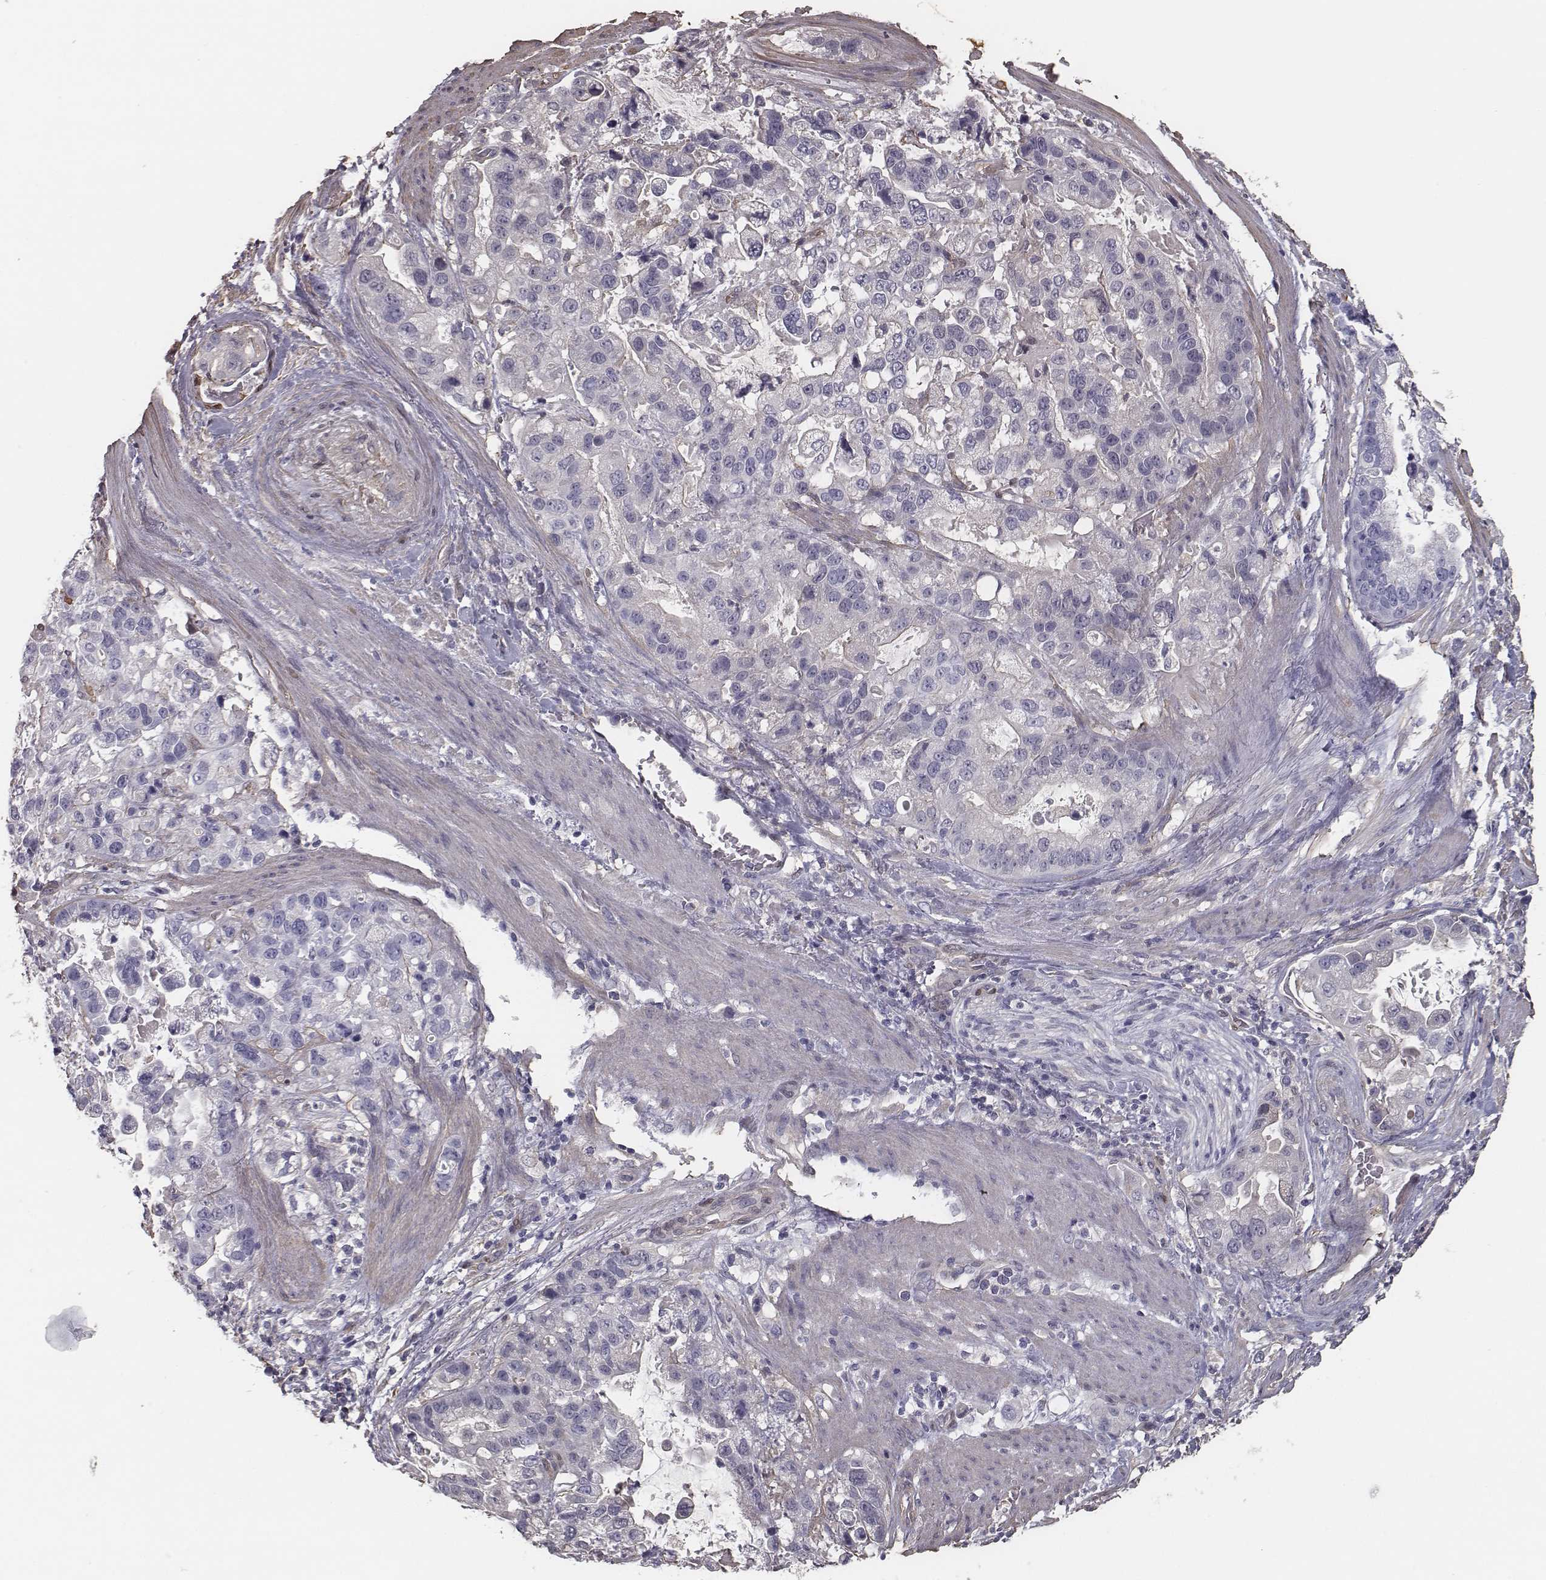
{"staining": {"intensity": "negative", "quantity": "none", "location": "none"}, "tissue": "stomach cancer", "cell_type": "Tumor cells", "image_type": "cancer", "snomed": [{"axis": "morphology", "description": "Adenocarcinoma, NOS"}, {"axis": "topography", "description": "Stomach"}], "caption": "A high-resolution micrograph shows immunohistochemistry (IHC) staining of adenocarcinoma (stomach), which shows no significant expression in tumor cells.", "gene": "ISYNA1", "patient": {"sex": "male", "age": 59}}